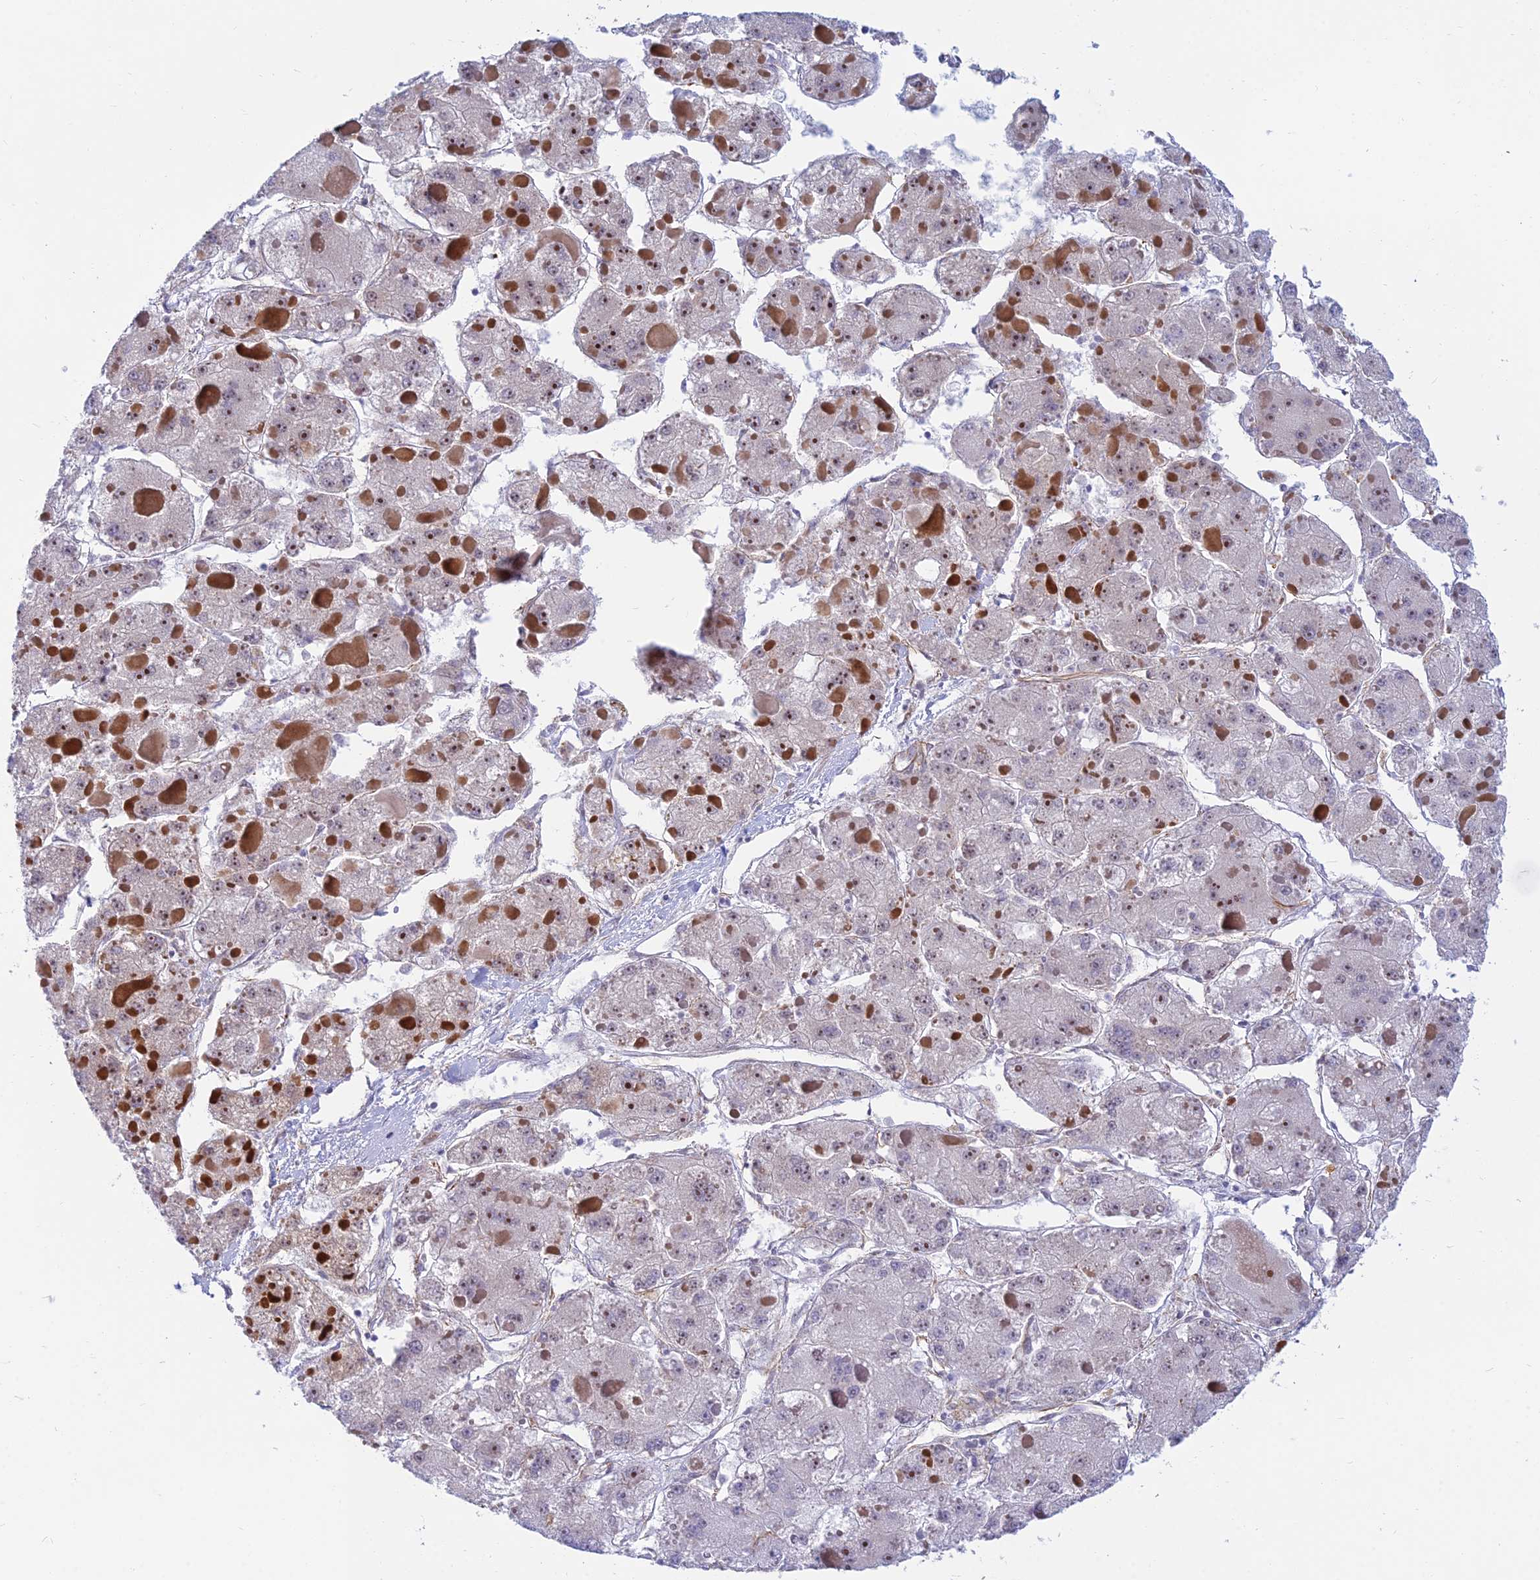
{"staining": {"intensity": "moderate", "quantity": "<25%", "location": "nuclear"}, "tissue": "liver cancer", "cell_type": "Tumor cells", "image_type": "cancer", "snomed": [{"axis": "morphology", "description": "Carcinoma, Hepatocellular, NOS"}, {"axis": "topography", "description": "Liver"}], "caption": "Brown immunohistochemical staining in human hepatocellular carcinoma (liver) shows moderate nuclear positivity in approximately <25% of tumor cells.", "gene": "SAPCD2", "patient": {"sex": "female", "age": 73}}